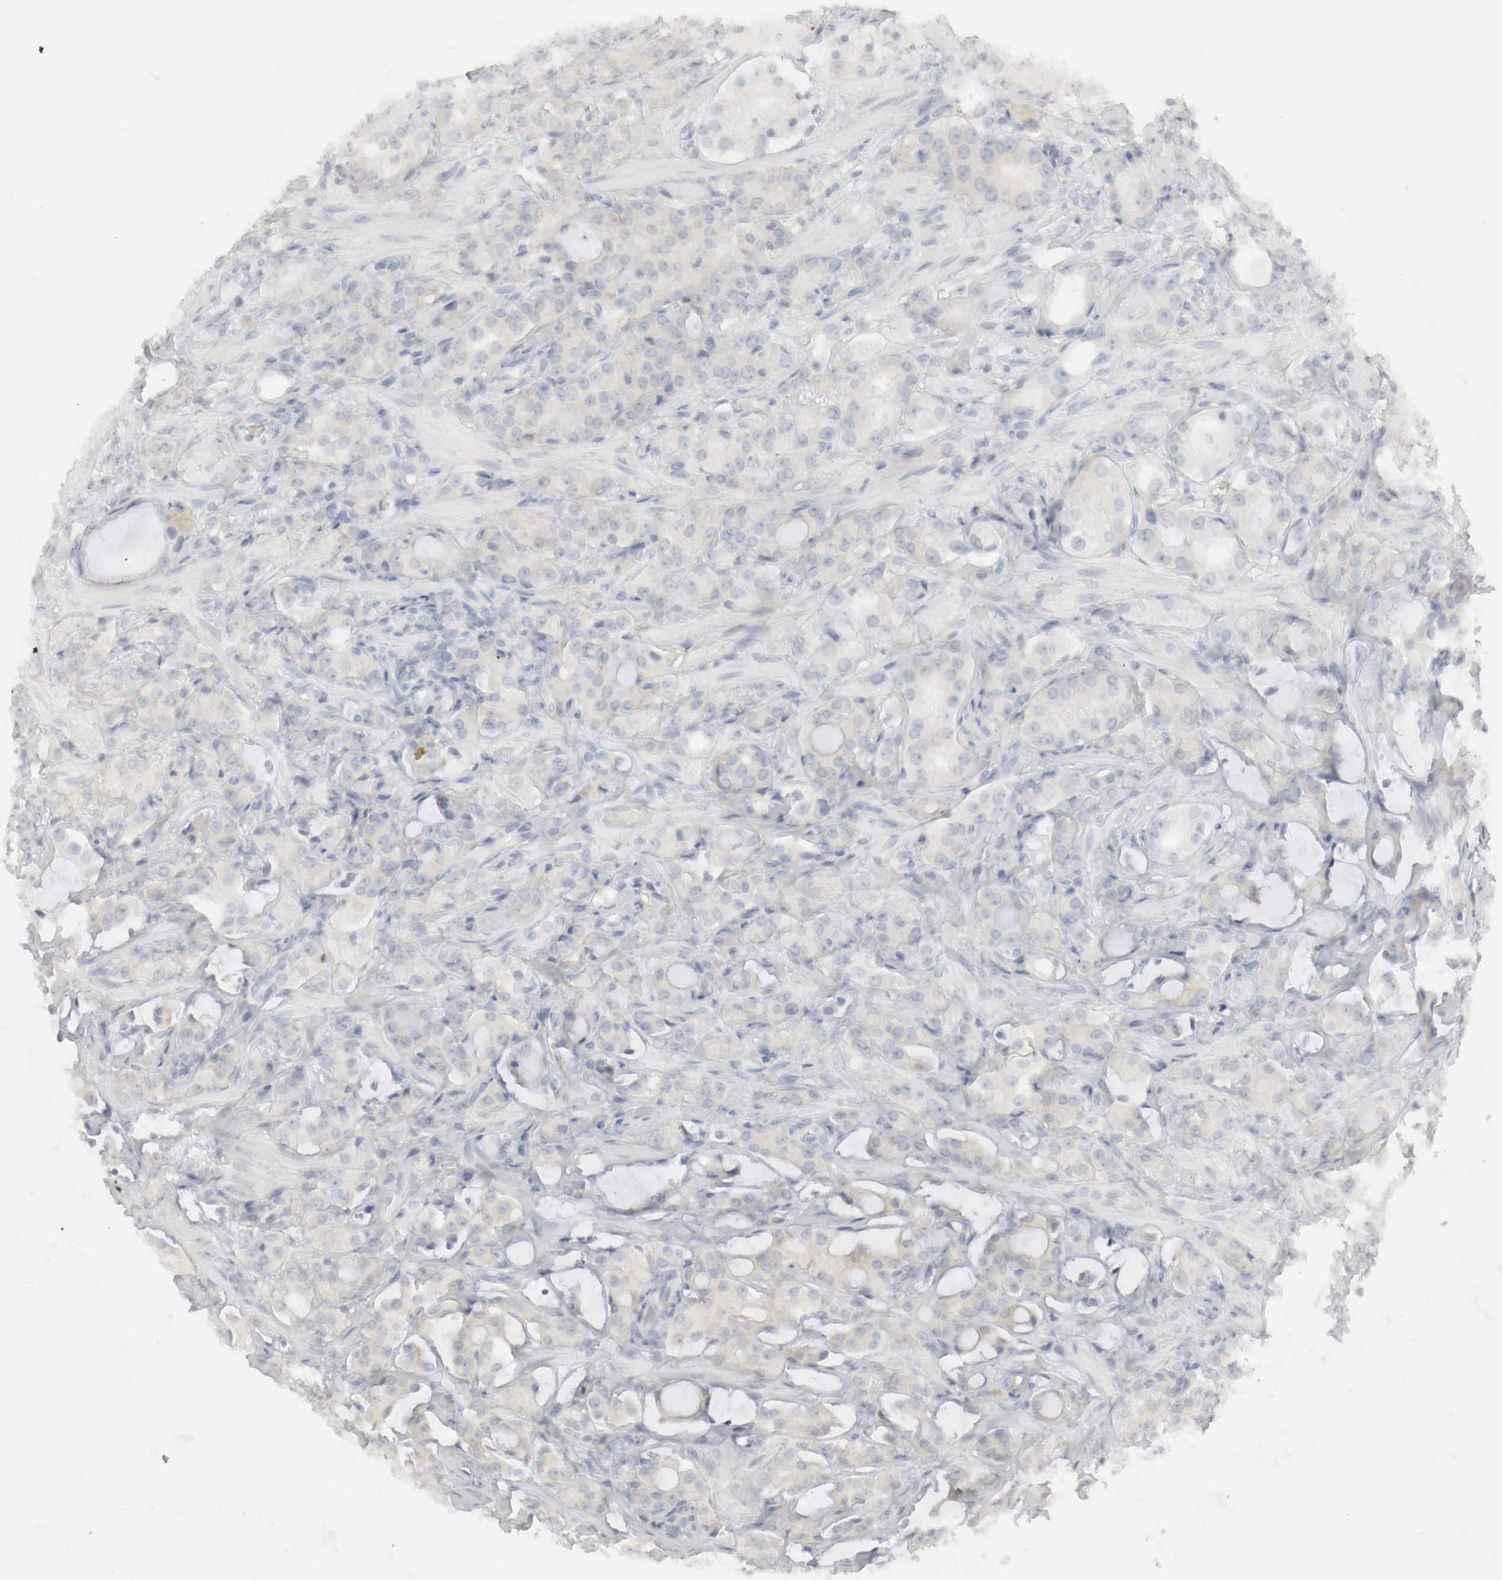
{"staining": {"intensity": "weak", "quantity": "25%-75%", "location": "cytoplasmic/membranous"}, "tissue": "prostate cancer", "cell_type": "Tumor cells", "image_type": "cancer", "snomed": [{"axis": "morphology", "description": "Adenocarcinoma, Medium grade"}, {"axis": "topography", "description": "Prostate"}], "caption": "Immunohistochemistry (IHC) image of neoplastic tissue: prostate medium-grade adenocarcinoma stained using IHC exhibits low levels of weak protein expression localized specifically in the cytoplasmic/membranous of tumor cells, appearing as a cytoplasmic/membranous brown color.", "gene": "TP63", "patient": {"sex": "male", "age": 73}}